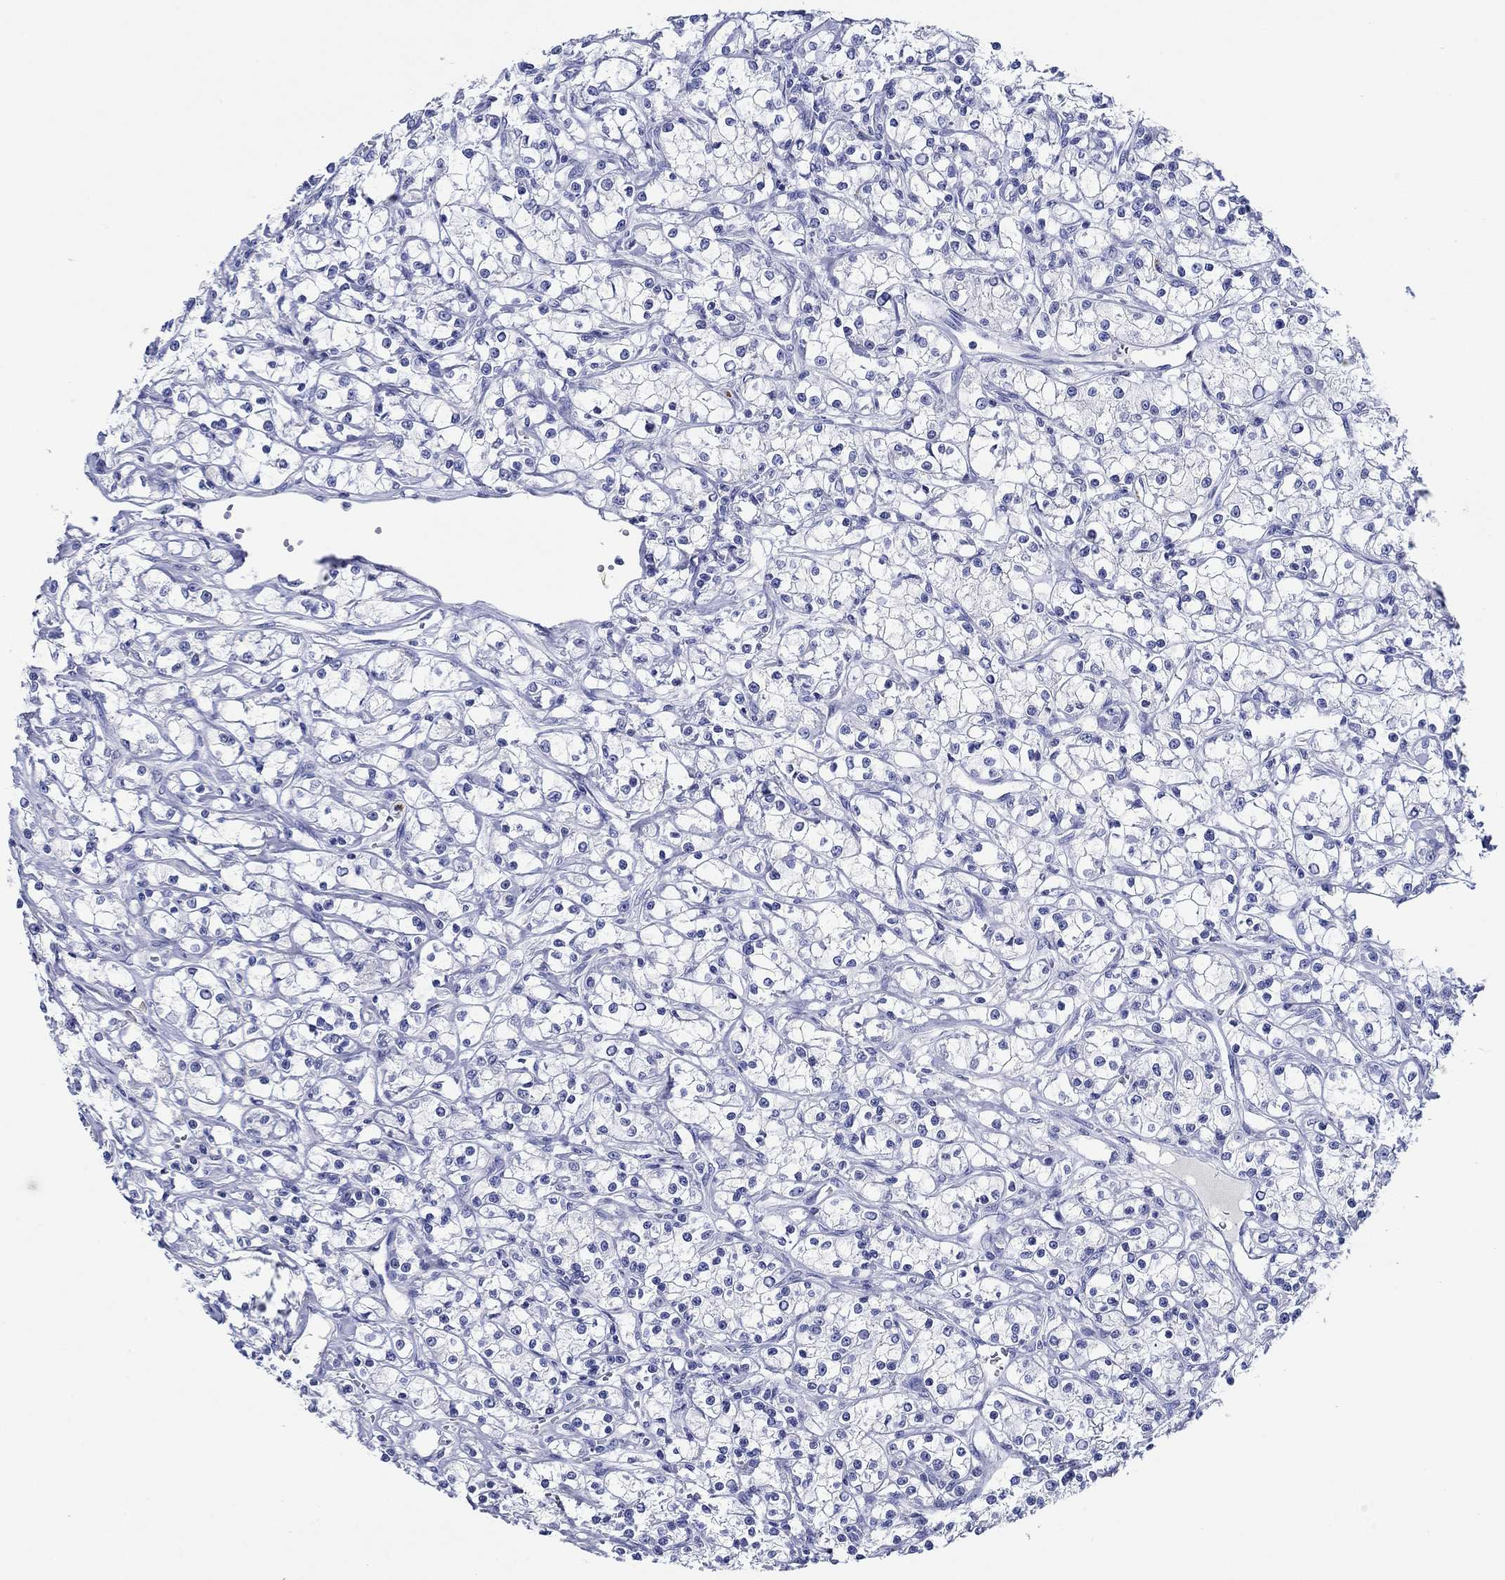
{"staining": {"intensity": "negative", "quantity": "none", "location": "none"}, "tissue": "renal cancer", "cell_type": "Tumor cells", "image_type": "cancer", "snomed": [{"axis": "morphology", "description": "Adenocarcinoma, NOS"}, {"axis": "topography", "description": "Kidney"}], "caption": "Immunohistochemistry (IHC) micrograph of neoplastic tissue: renal adenocarcinoma stained with DAB shows no significant protein positivity in tumor cells.", "gene": "EPX", "patient": {"sex": "female", "age": 59}}